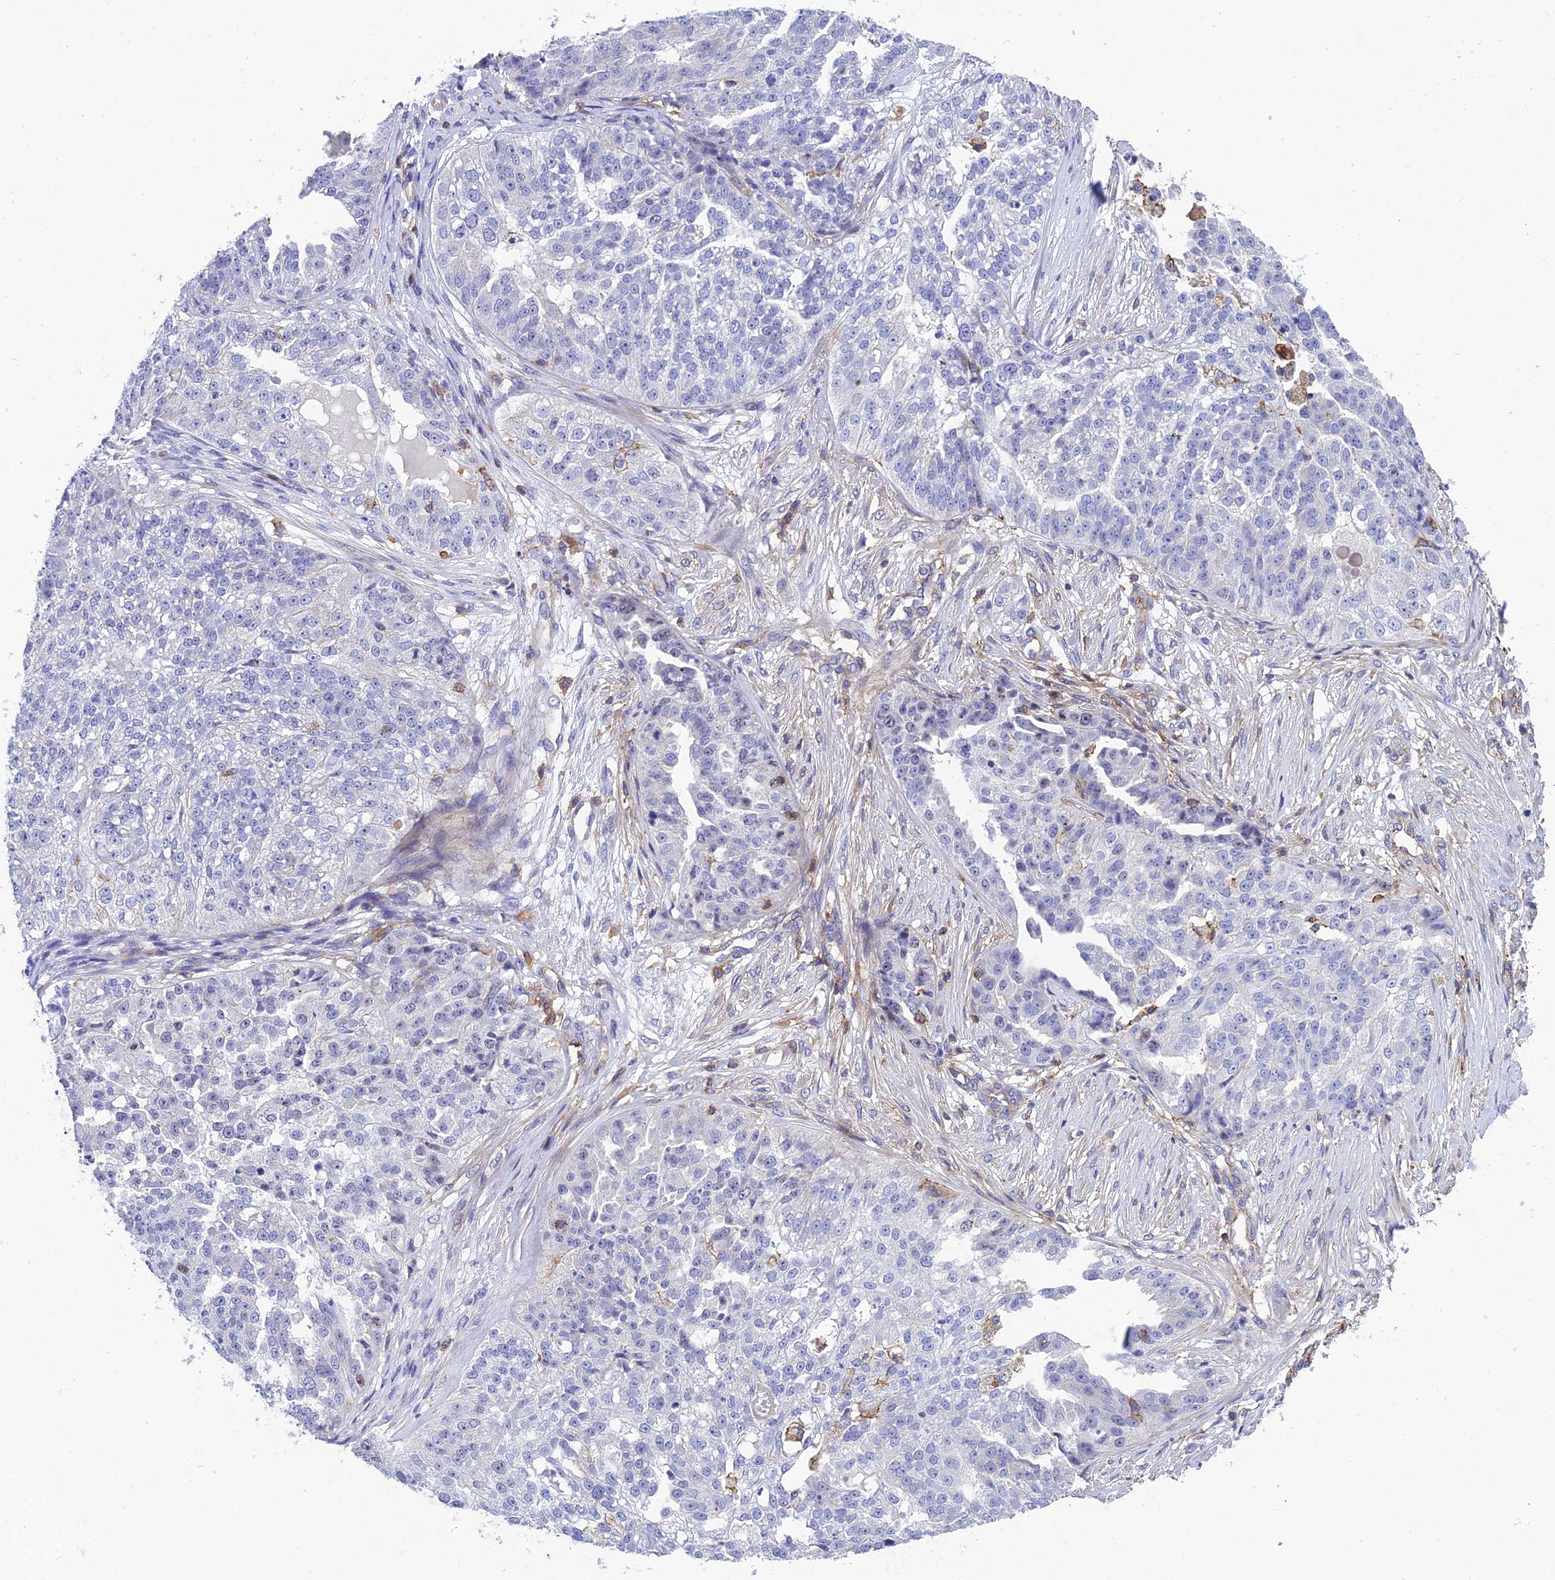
{"staining": {"intensity": "negative", "quantity": "none", "location": "none"}, "tissue": "ovarian cancer", "cell_type": "Tumor cells", "image_type": "cancer", "snomed": [{"axis": "morphology", "description": "Cystadenocarcinoma, serous, NOS"}, {"axis": "topography", "description": "Ovary"}], "caption": "DAB immunohistochemical staining of human ovarian cancer reveals no significant positivity in tumor cells.", "gene": "PPP1R18", "patient": {"sex": "female", "age": 58}}